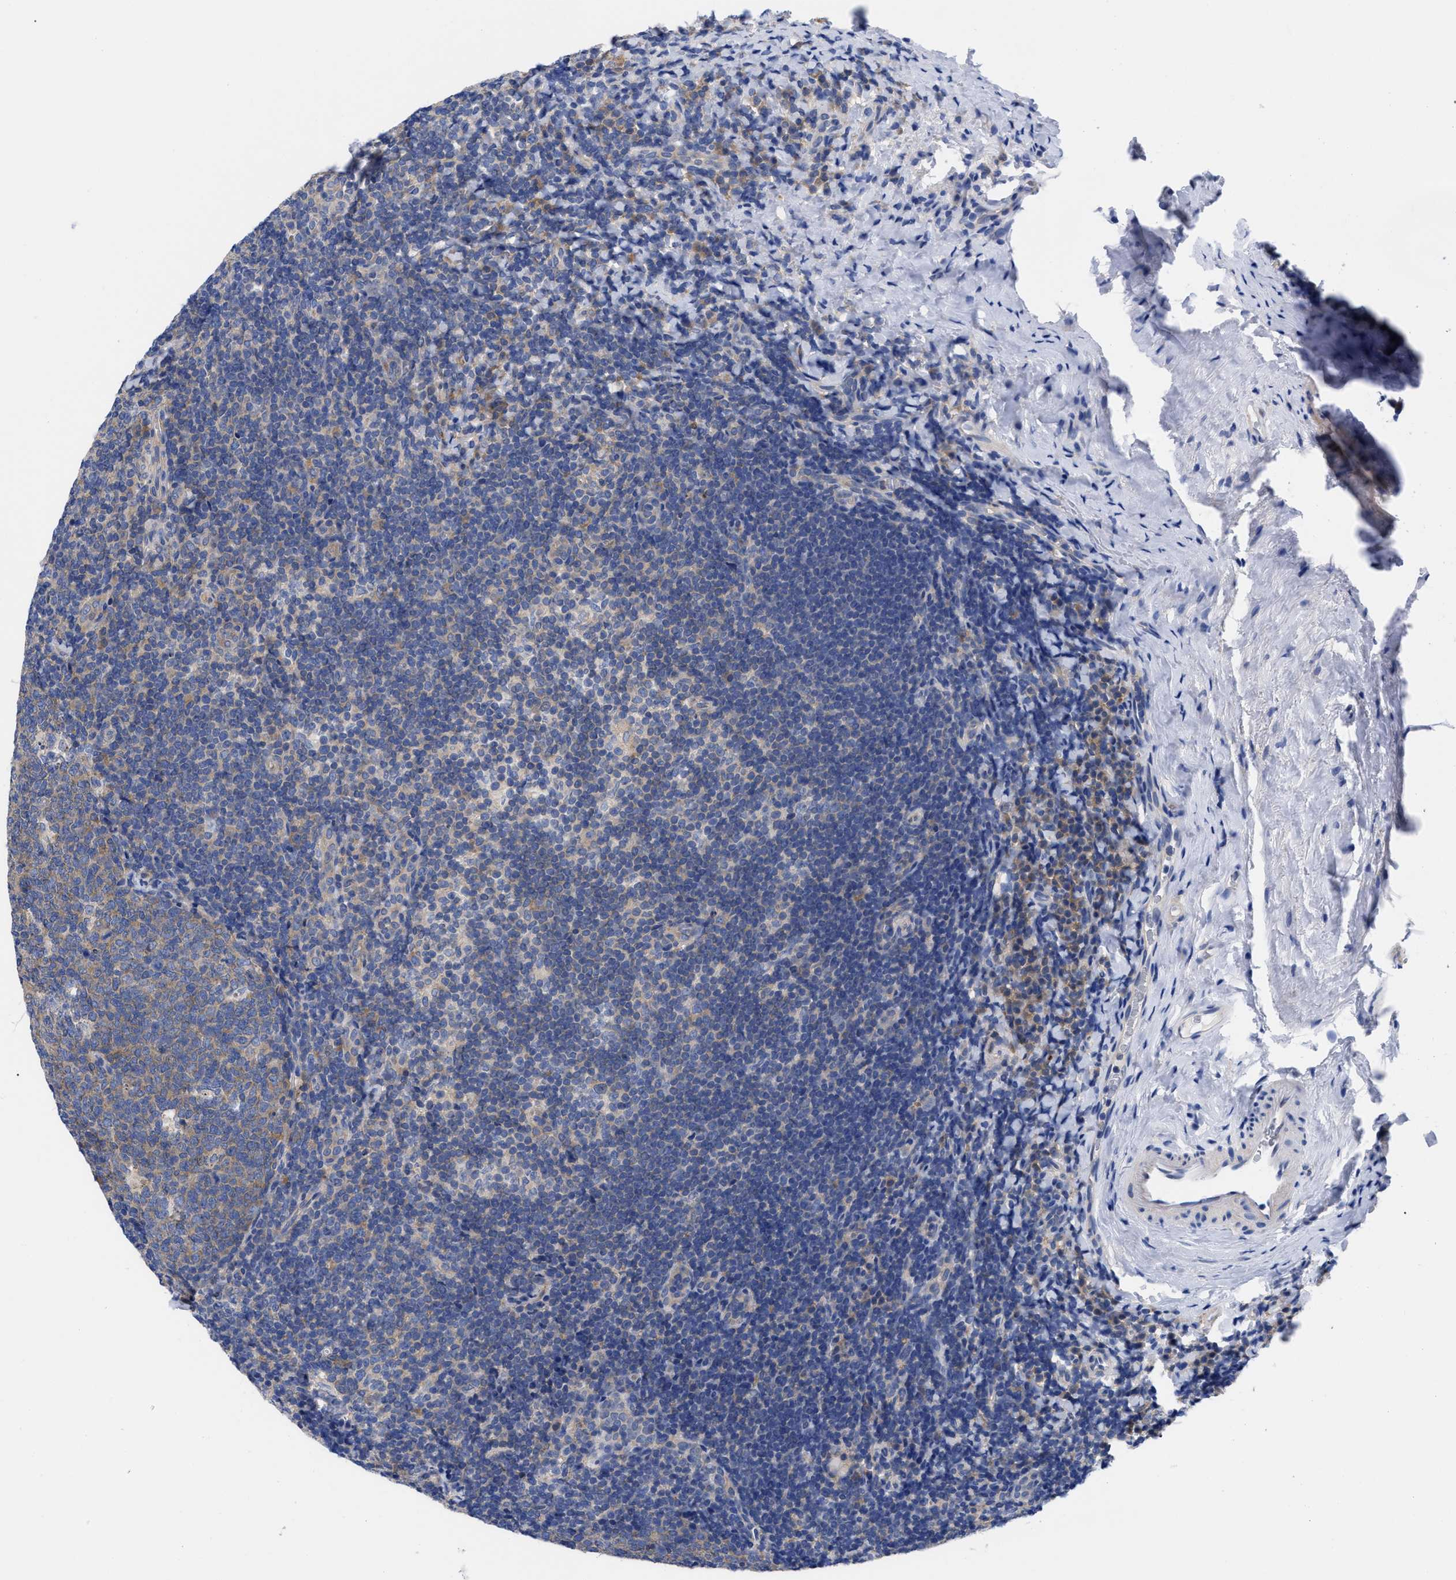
{"staining": {"intensity": "moderate", "quantity": "<25%", "location": "cytoplasmic/membranous"}, "tissue": "tonsil", "cell_type": "Germinal center cells", "image_type": "normal", "snomed": [{"axis": "morphology", "description": "Normal tissue, NOS"}, {"axis": "topography", "description": "Tonsil"}], "caption": "The photomicrograph displays immunohistochemical staining of normal tonsil. There is moderate cytoplasmic/membranous staining is present in about <25% of germinal center cells.", "gene": "RBKS", "patient": {"sex": "male", "age": 37}}